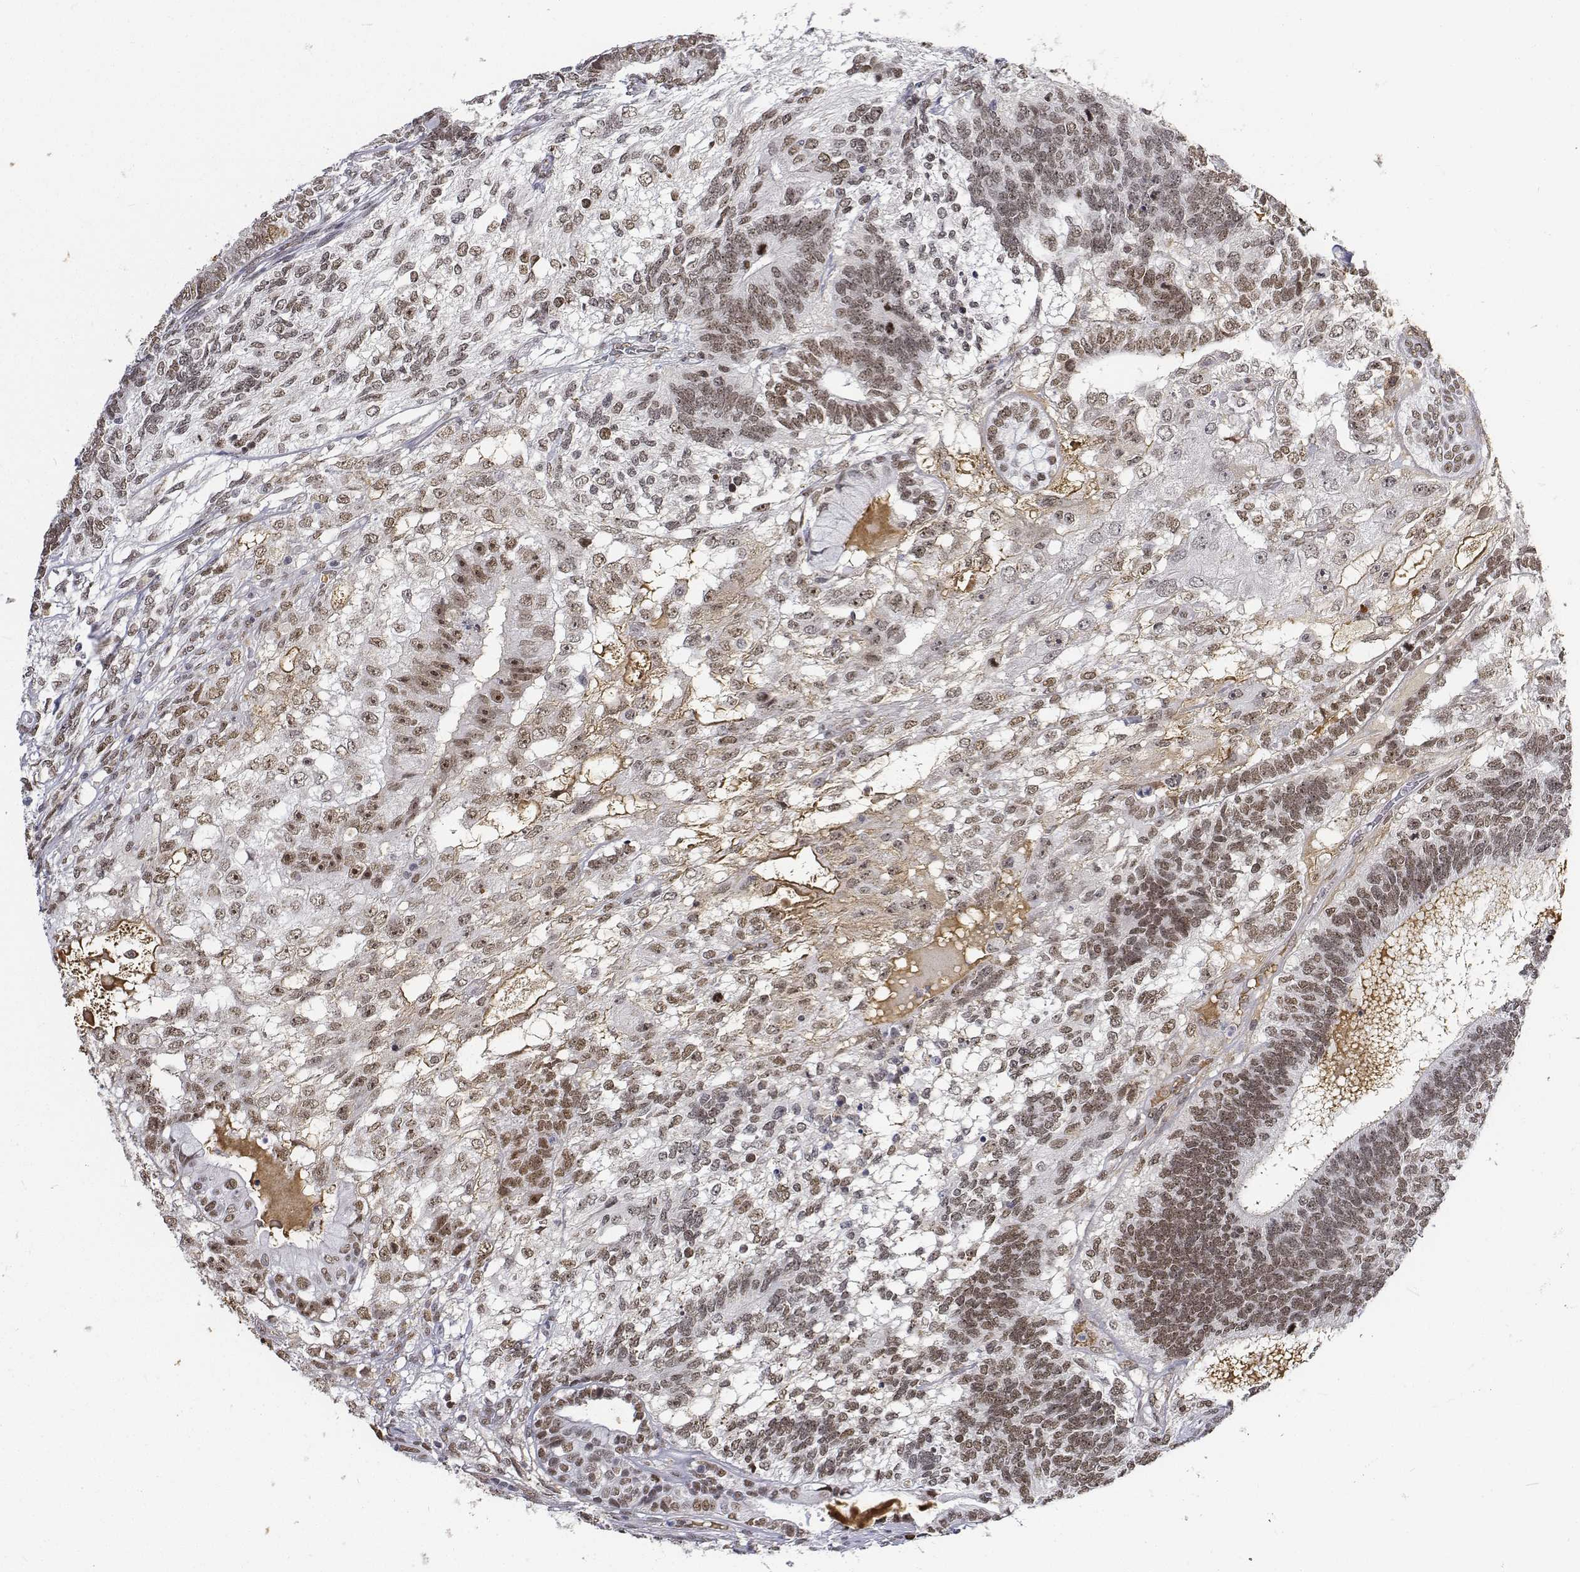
{"staining": {"intensity": "moderate", "quantity": ">75%", "location": "nuclear"}, "tissue": "testis cancer", "cell_type": "Tumor cells", "image_type": "cancer", "snomed": [{"axis": "morphology", "description": "Seminoma, NOS"}, {"axis": "morphology", "description": "Carcinoma, Embryonal, NOS"}, {"axis": "topography", "description": "Testis"}], "caption": "Human testis seminoma stained with a brown dye displays moderate nuclear positive staining in about >75% of tumor cells.", "gene": "ATRX", "patient": {"sex": "male", "age": 41}}